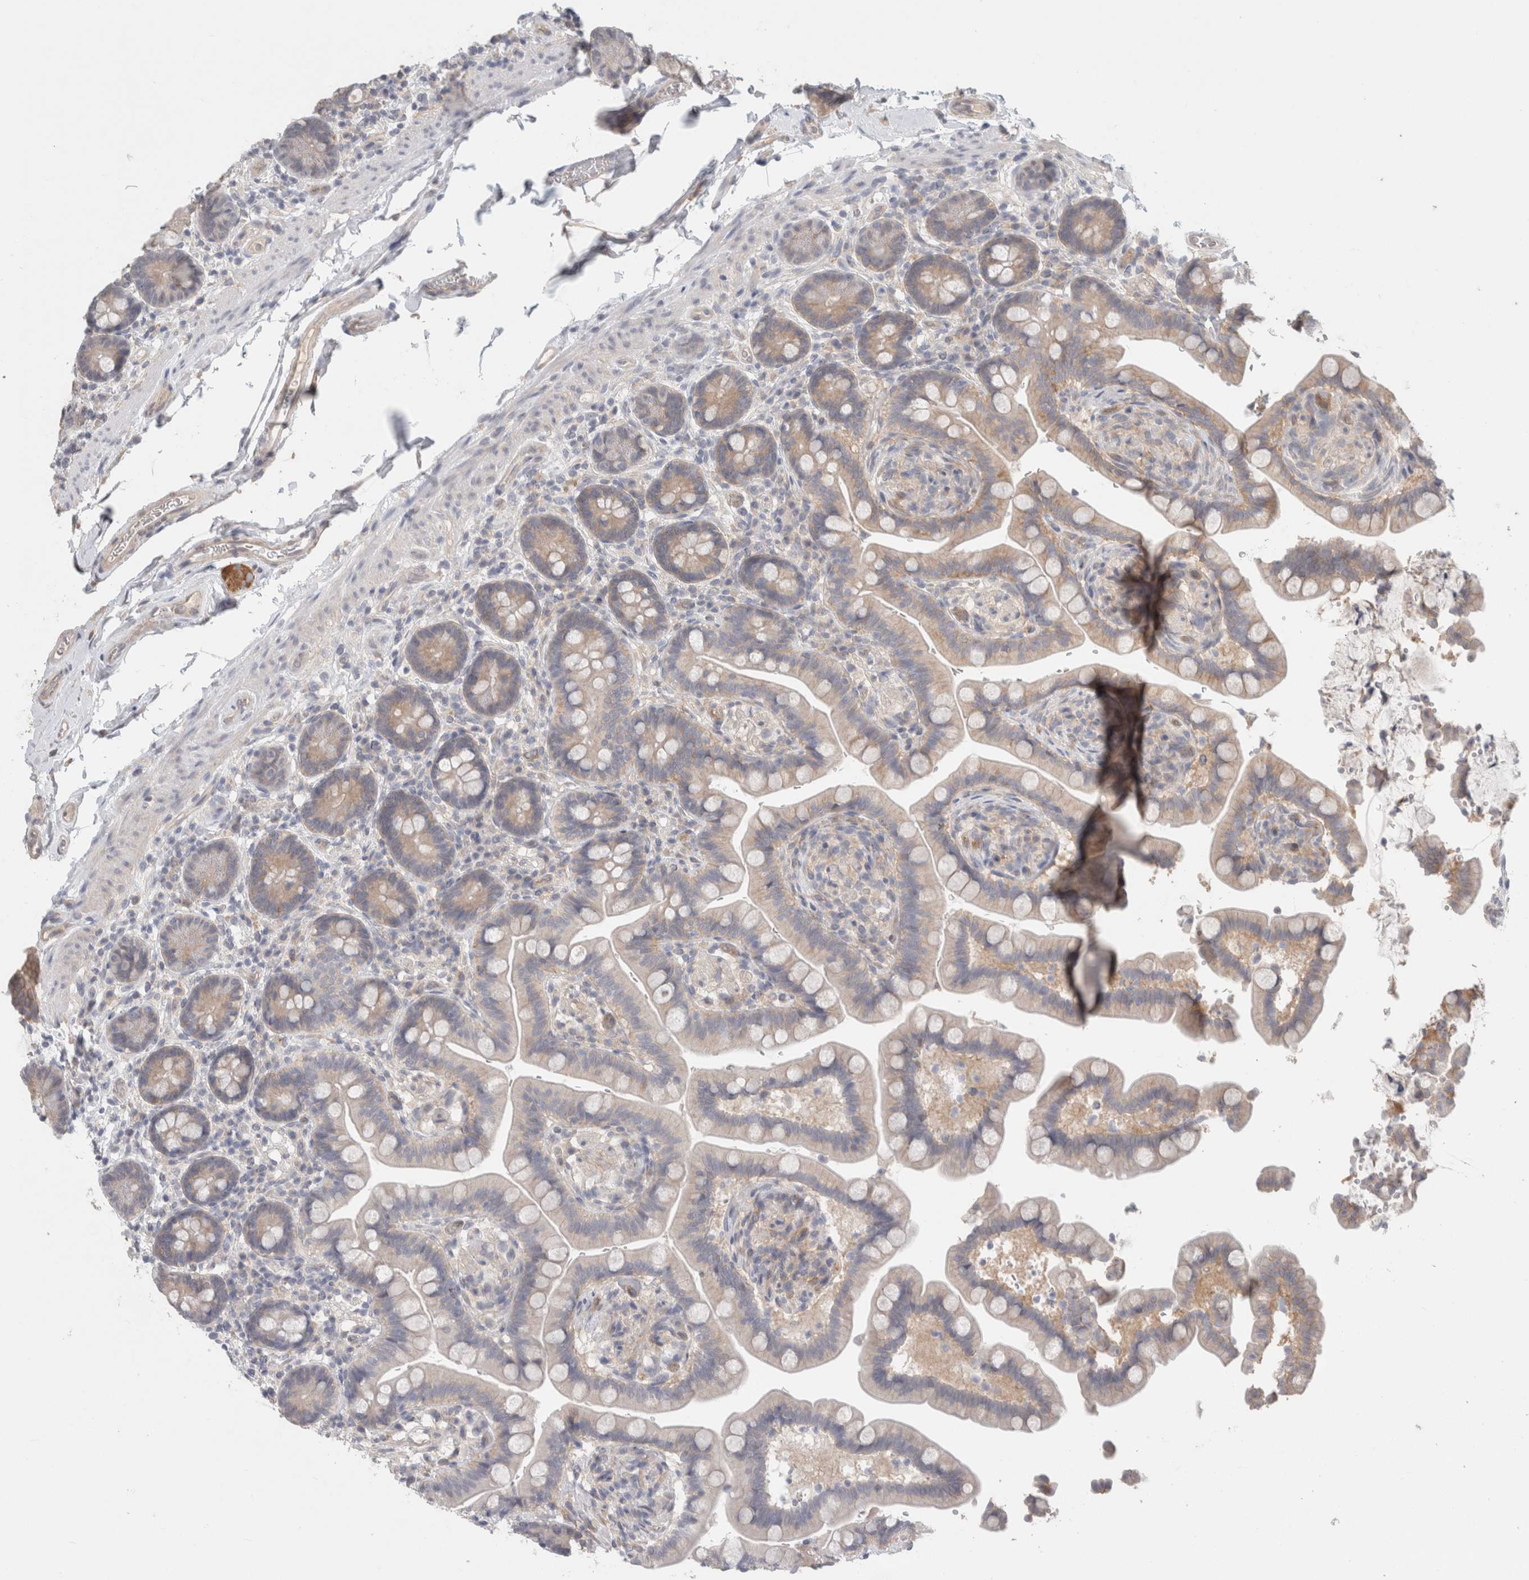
{"staining": {"intensity": "weak", "quantity": ">75%", "location": "cytoplasmic/membranous"}, "tissue": "colon", "cell_type": "Endothelial cells", "image_type": "normal", "snomed": [{"axis": "morphology", "description": "Normal tissue, NOS"}, {"axis": "topography", "description": "Smooth muscle"}, {"axis": "topography", "description": "Colon"}], "caption": "Colon stained for a protein (brown) shows weak cytoplasmic/membranous positive positivity in about >75% of endothelial cells.", "gene": "RASAL2", "patient": {"sex": "male", "age": 73}}